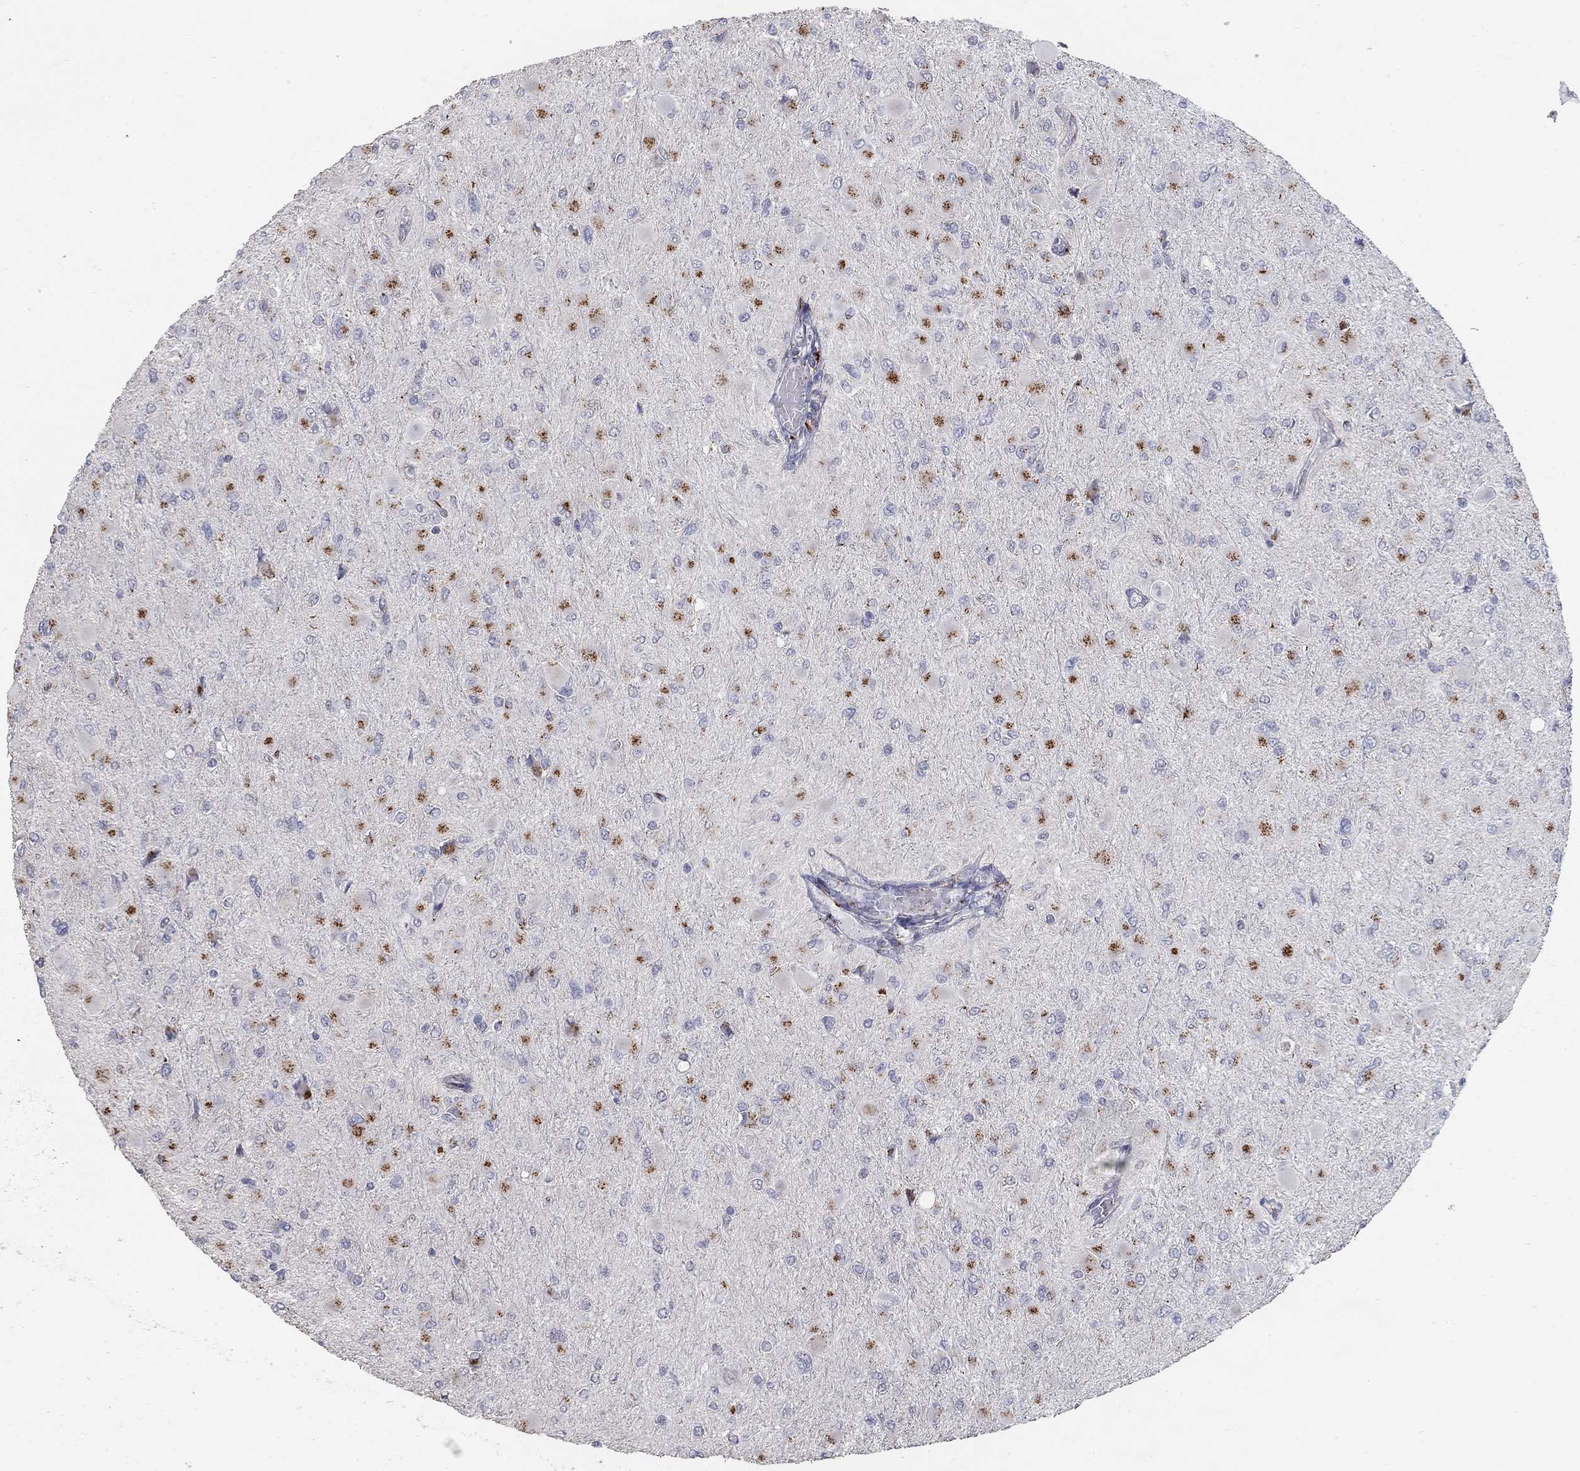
{"staining": {"intensity": "strong", "quantity": "<25%", "location": "cytoplasmic/membranous"}, "tissue": "glioma", "cell_type": "Tumor cells", "image_type": "cancer", "snomed": [{"axis": "morphology", "description": "Glioma, malignant, High grade"}, {"axis": "topography", "description": "Cerebral cortex"}], "caption": "High-magnification brightfield microscopy of malignant high-grade glioma stained with DAB (brown) and counterstained with hematoxylin (blue). tumor cells exhibit strong cytoplasmic/membranous positivity is appreciated in about<25% of cells.", "gene": "KIAA0319L", "patient": {"sex": "female", "age": 36}}